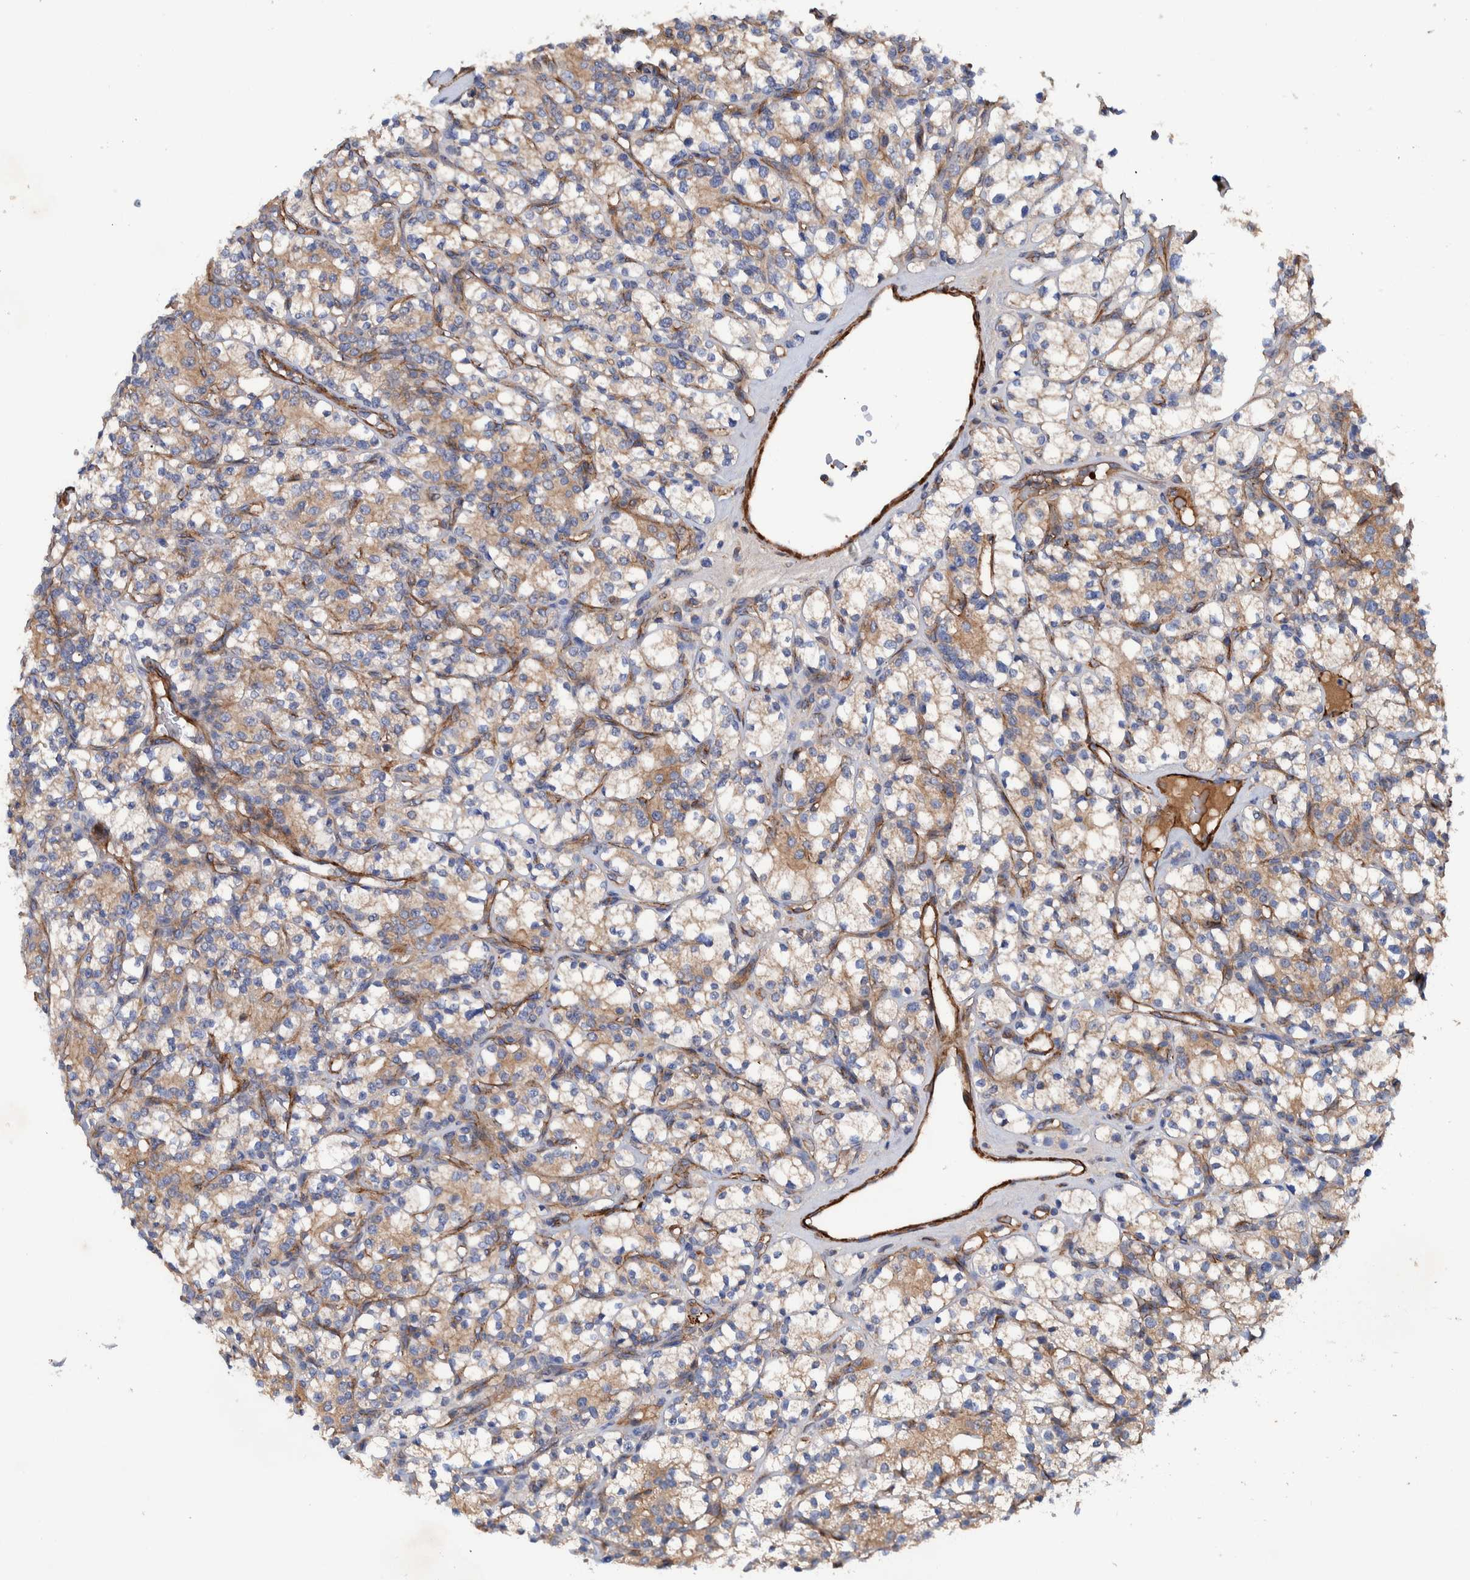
{"staining": {"intensity": "weak", "quantity": "25%-75%", "location": "cytoplasmic/membranous"}, "tissue": "renal cancer", "cell_type": "Tumor cells", "image_type": "cancer", "snomed": [{"axis": "morphology", "description": "Adenocarcinoma, NOS"}, {"axis": "topography", "description": "Kidney"}], "caption": "High-power microscopy captured an immunohistochemistry (IHC) histopathology image of adenocarcinoma (renal), revealing weak cytoplasmic/membranous staining in approximately 25%-75% of tumor cells.", "gene": "SLC25A10", "patient": {"sex": "male", "age": 77}}